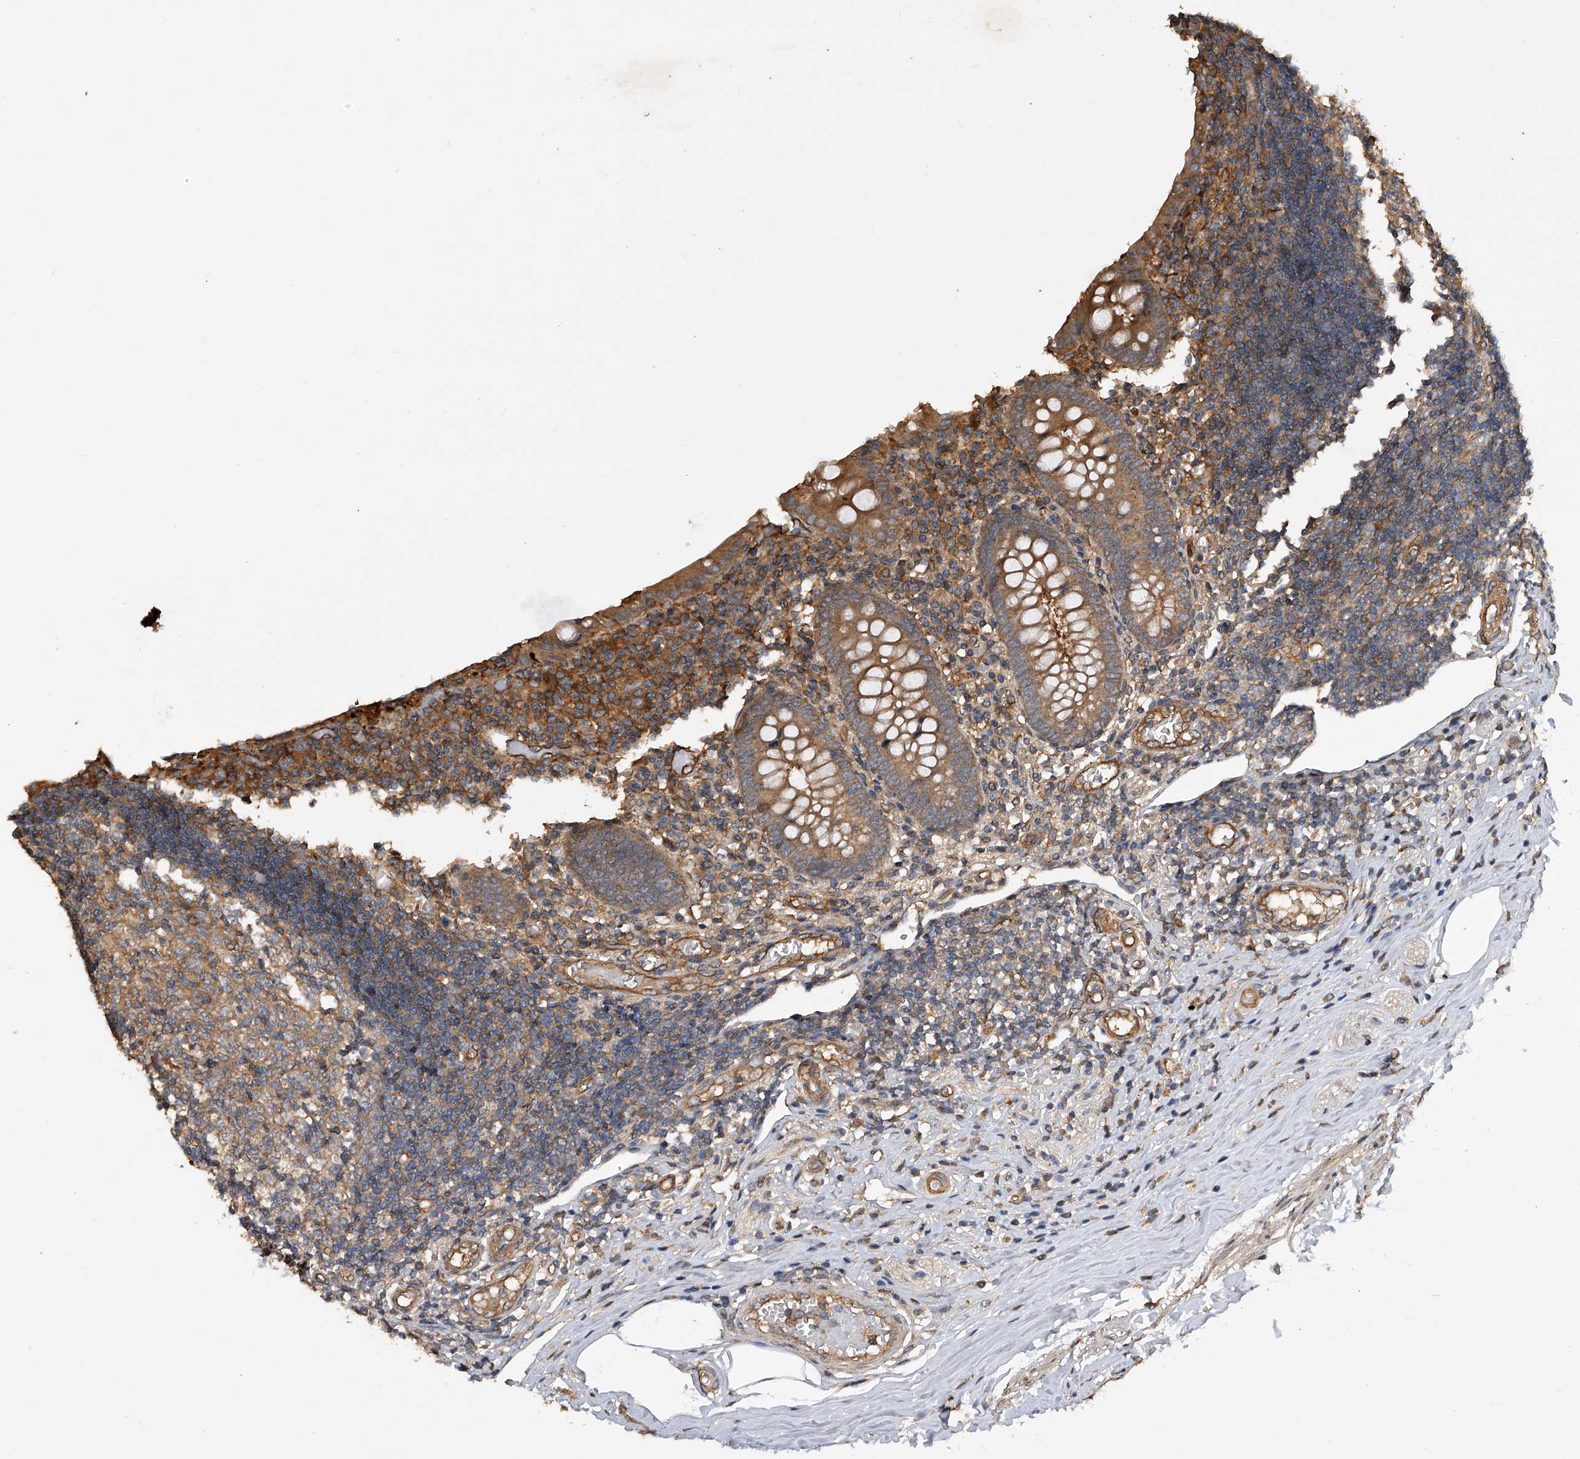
{"staining": {"intensity": "moderate", "quantity": ">75%", "location": "cytoplasmic/membranous"}, "tissue": "appendix", "cell_type": "Glandular cells", "image_type": "normal", "snomed": [{"axis": "morphology", "description": "Normal tissue, NOS"}, {"axis": "topography", "description": "Appendix"}], "caption": "Human appendix stained for a protein (brown) reveals moderate cytoplasmic/membranous positive positivity in about >75% of glandular cells.", "gene": "PTPRA", "patient": {"sex": "female", "age": 17}}